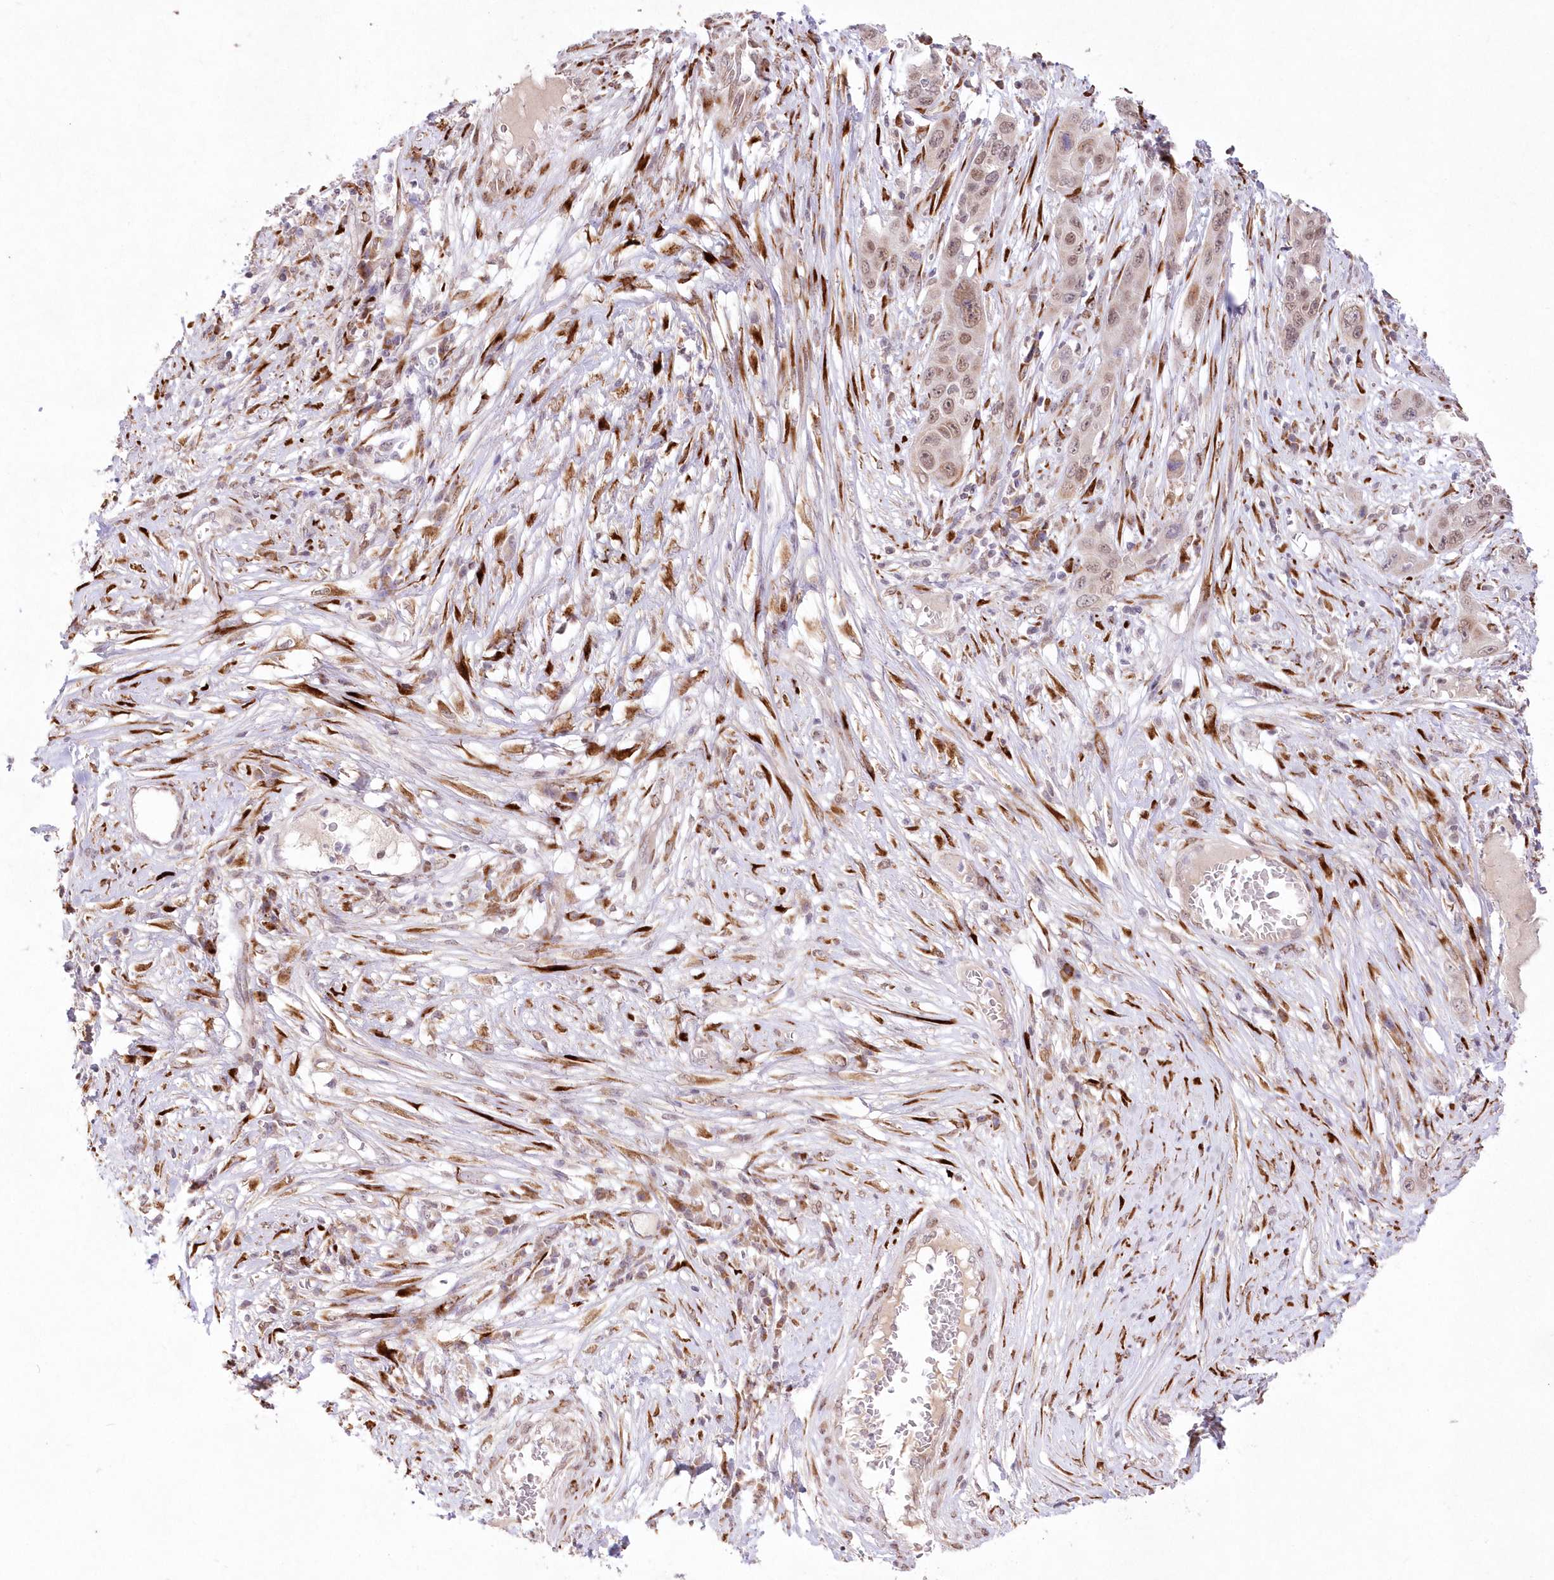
{"staining": {"intensity": "weak", "quantity": "25%-75%", "location": "nuclear"}, "tissue": "skin cancer", "cell_type": "Tumor cells", "image_type": "cancer", "snomed": [{"axis": "morphology", "description": "Squamous cell carcinoma, NOS"}, {"axis": "topography", "description": "Skin"}], "caption": "This micrograph shows immunohistochemistry staining of human skin squamous cell carcinoma, with low weak nuclear positivity in about 25%-75% of tumor cells.", "gene": "LDB1", "patient": {"sex": "male", "age": 55}}